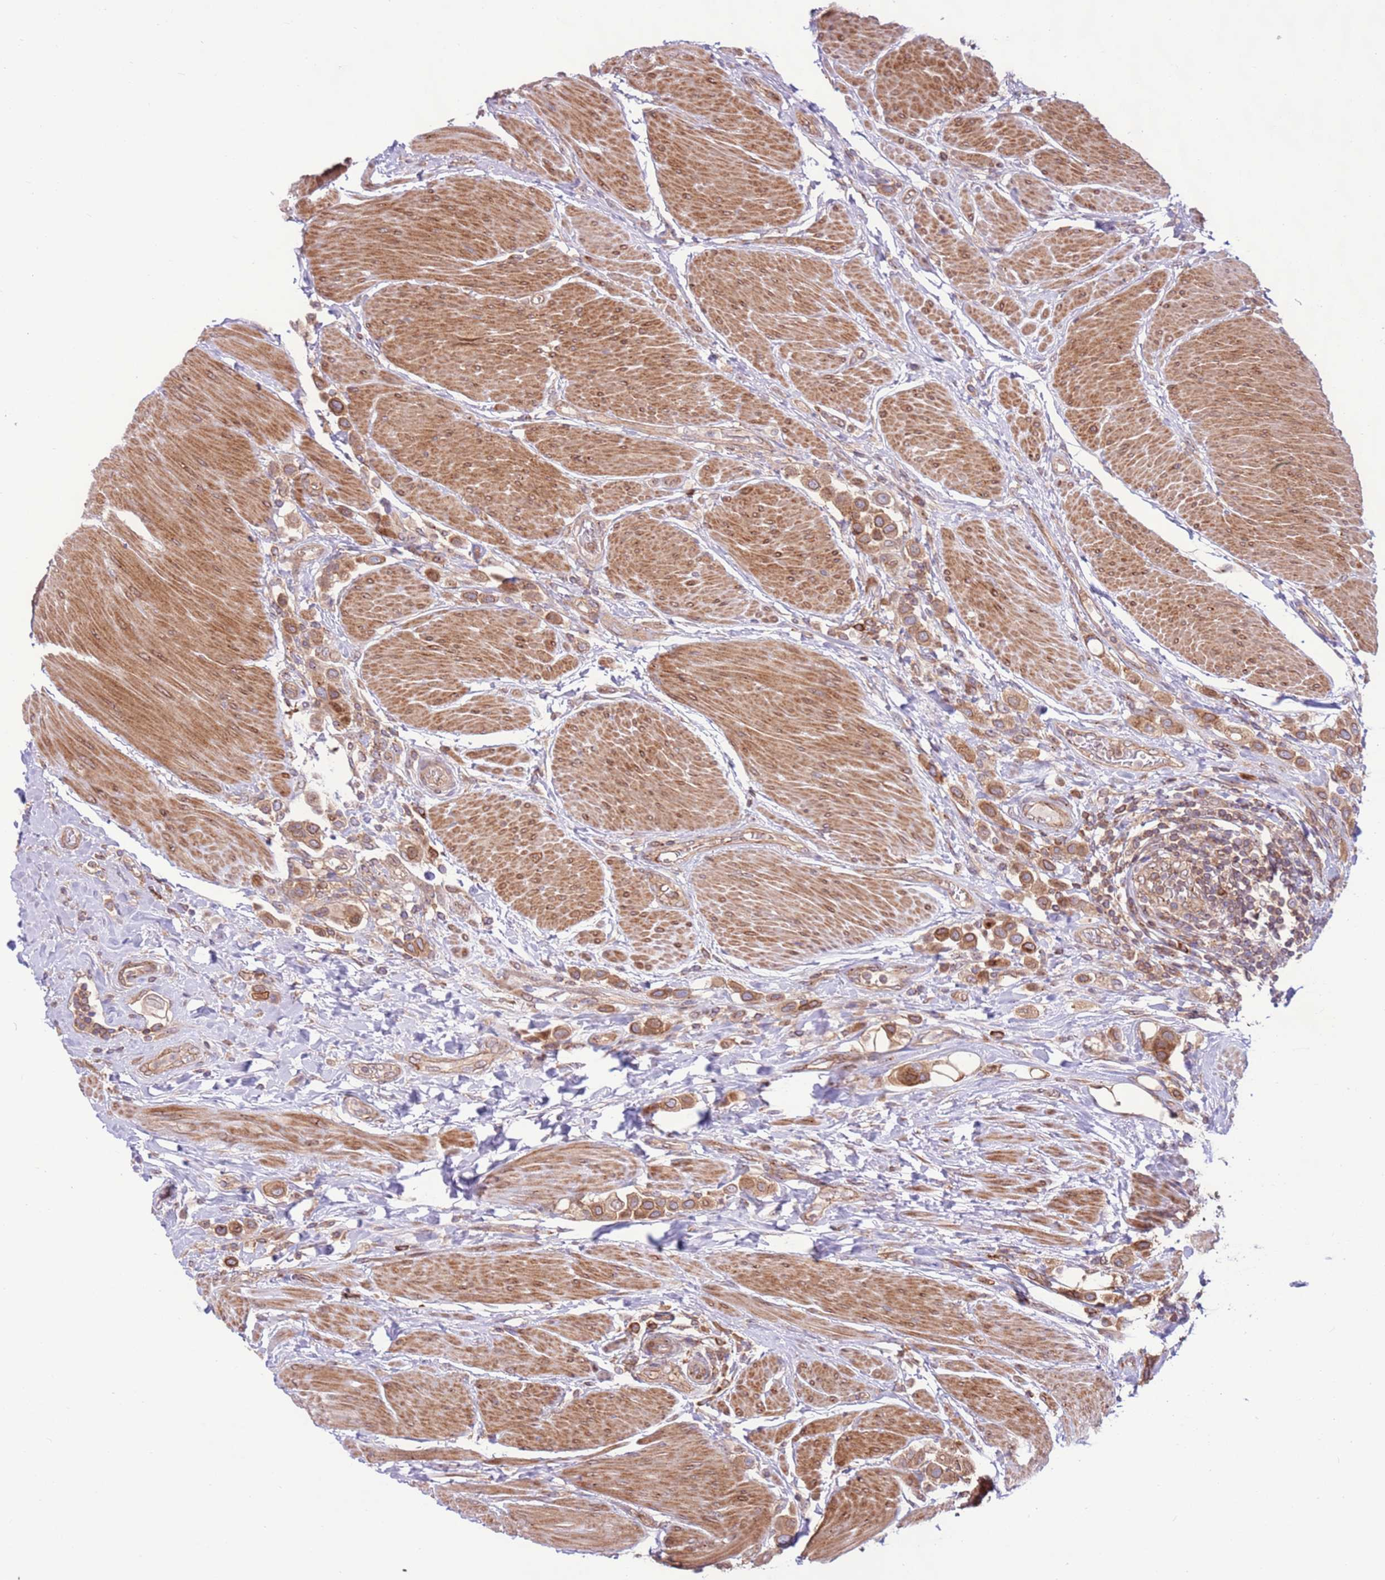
{"staining": {"intensity": "moderate", "quantity": ">75%", "location": "cytoplasmic/membranous"}, "tissue": "urothelial cancer", "cell_type": "Tumor cells", "image_type": "cancer", "snomed": [{"axis": "morphology", "description": "Urothelial carcinoma, High grade"}, {"axis": "topography", "description": "Urinary bladder"}], "caption": "The immunohistochemical stain shows moderate cytoplasmic/membranous expression in tumor cells of urothelial cancer tissue.", "gene": "DDX19B", "patient": {"sex": "male", "age": 50}}